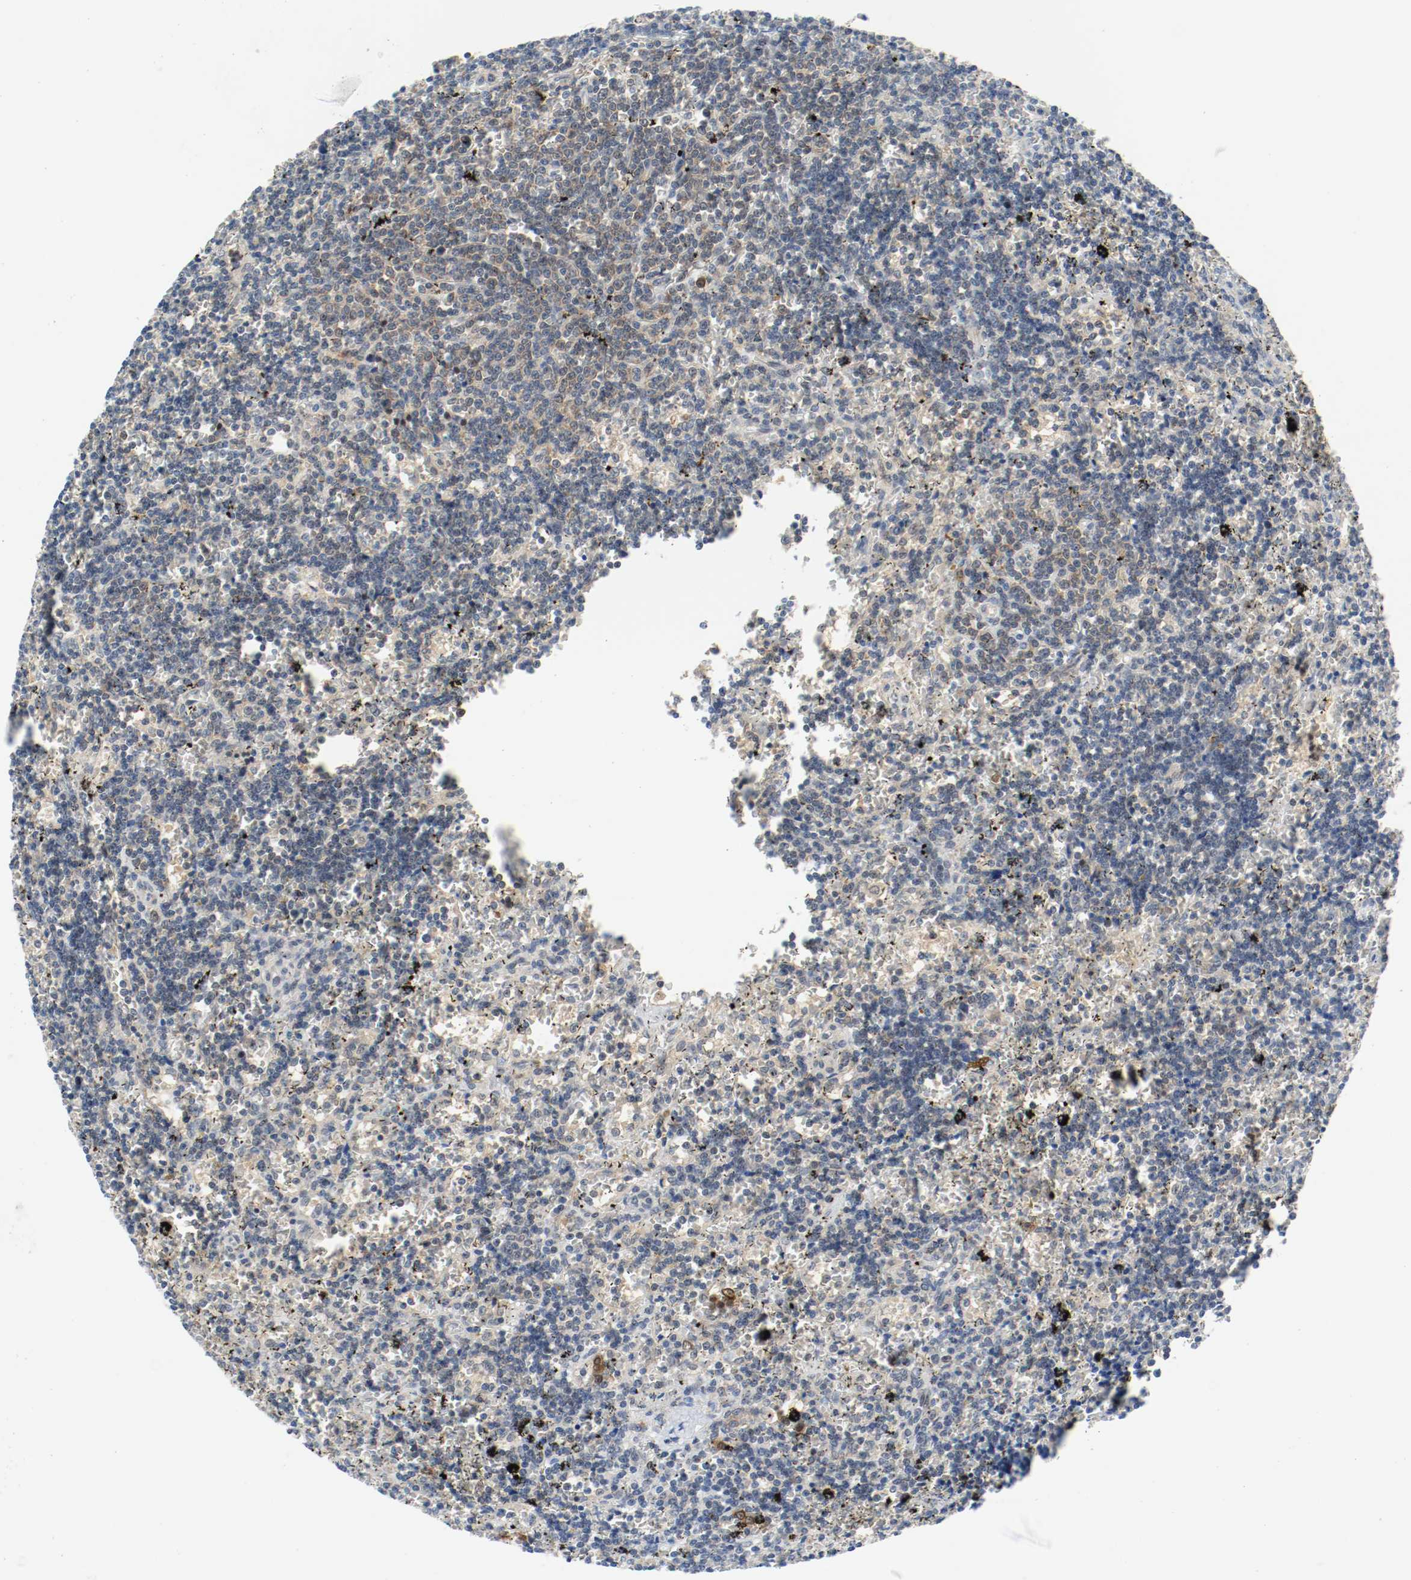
{"staining": {"intensity": "weak", "quantity": "25%-75%", "location": "cytoplasmic/membranous"}, "tissue": "lymphoma", "cell_type": "Tumor cells", "image_type": "cancer", "snomed": [{"axis": "morphology", "description": "Malignant lymphoma, non-Hodgkin's type, Low grade"}, {"axis": "topography", "description": "Spleen"}], "caption": "Immunohistochemical staining of human lymphoma shows weak cytoplasmic/membranous protein staining in about 25%-75% of tumor cells.", "gene": "PPME1", "patient": {"sex": "male", "age": 60}}